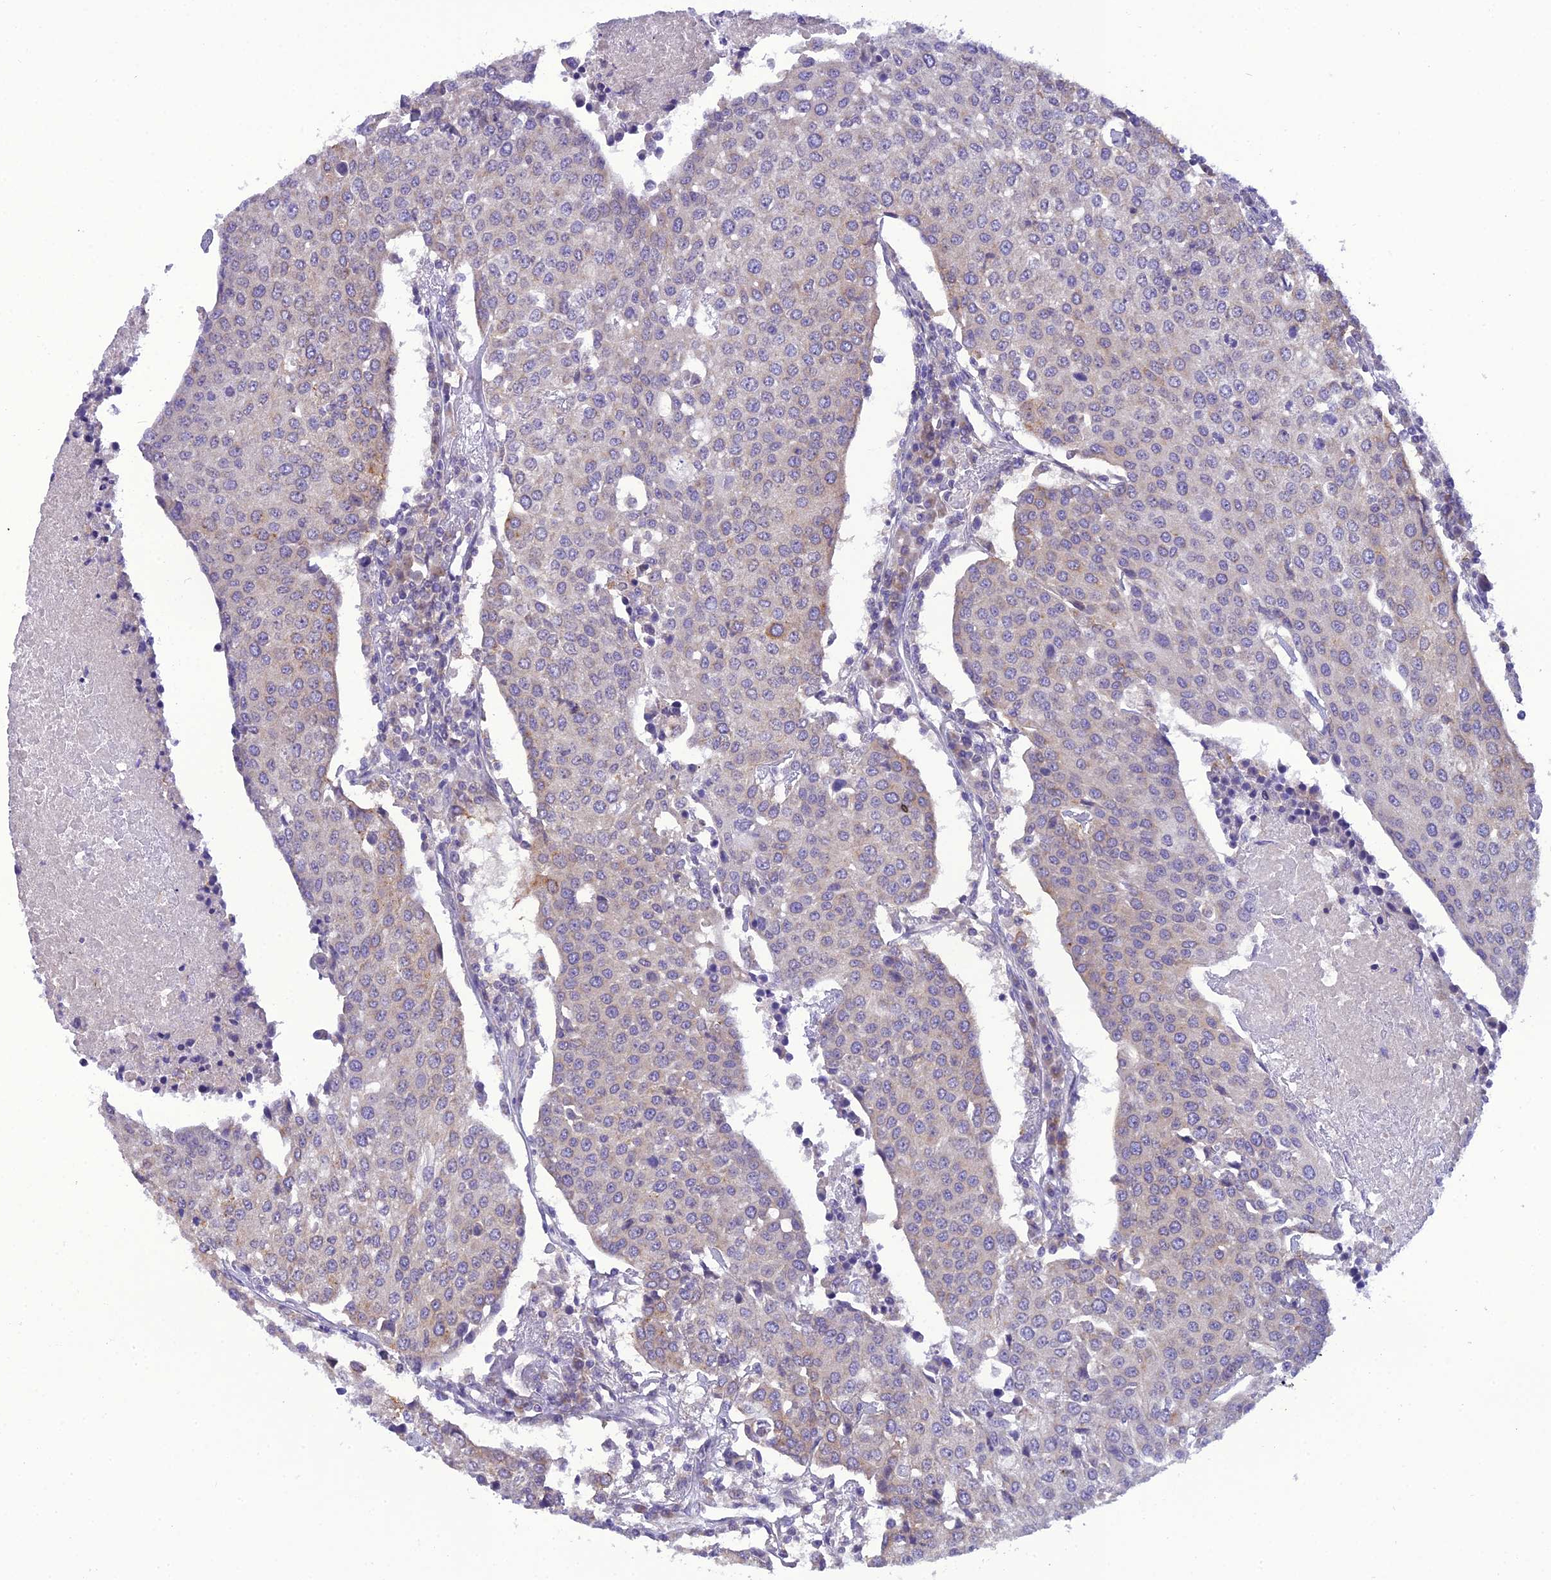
{"staining": {"intensity": "negative", "quantity": "none", "location": "none"}, "tissue": "urothelial cancer", "cell_type": "Tumor cells", "image_type": "cancer", "snomed": [{"axis": "morphology", "description": "Urothelial carcinoma, High grade"}, {"axis": "topography", "description": "Urinary bladder"}], "caption": "An immunohistochemistry image of urothelial cancer is shown. There is no staining in tumor cells of urothelial cancer.", "gene": "GOLPH3", "patient": {"sex": "female", "age": 85}}